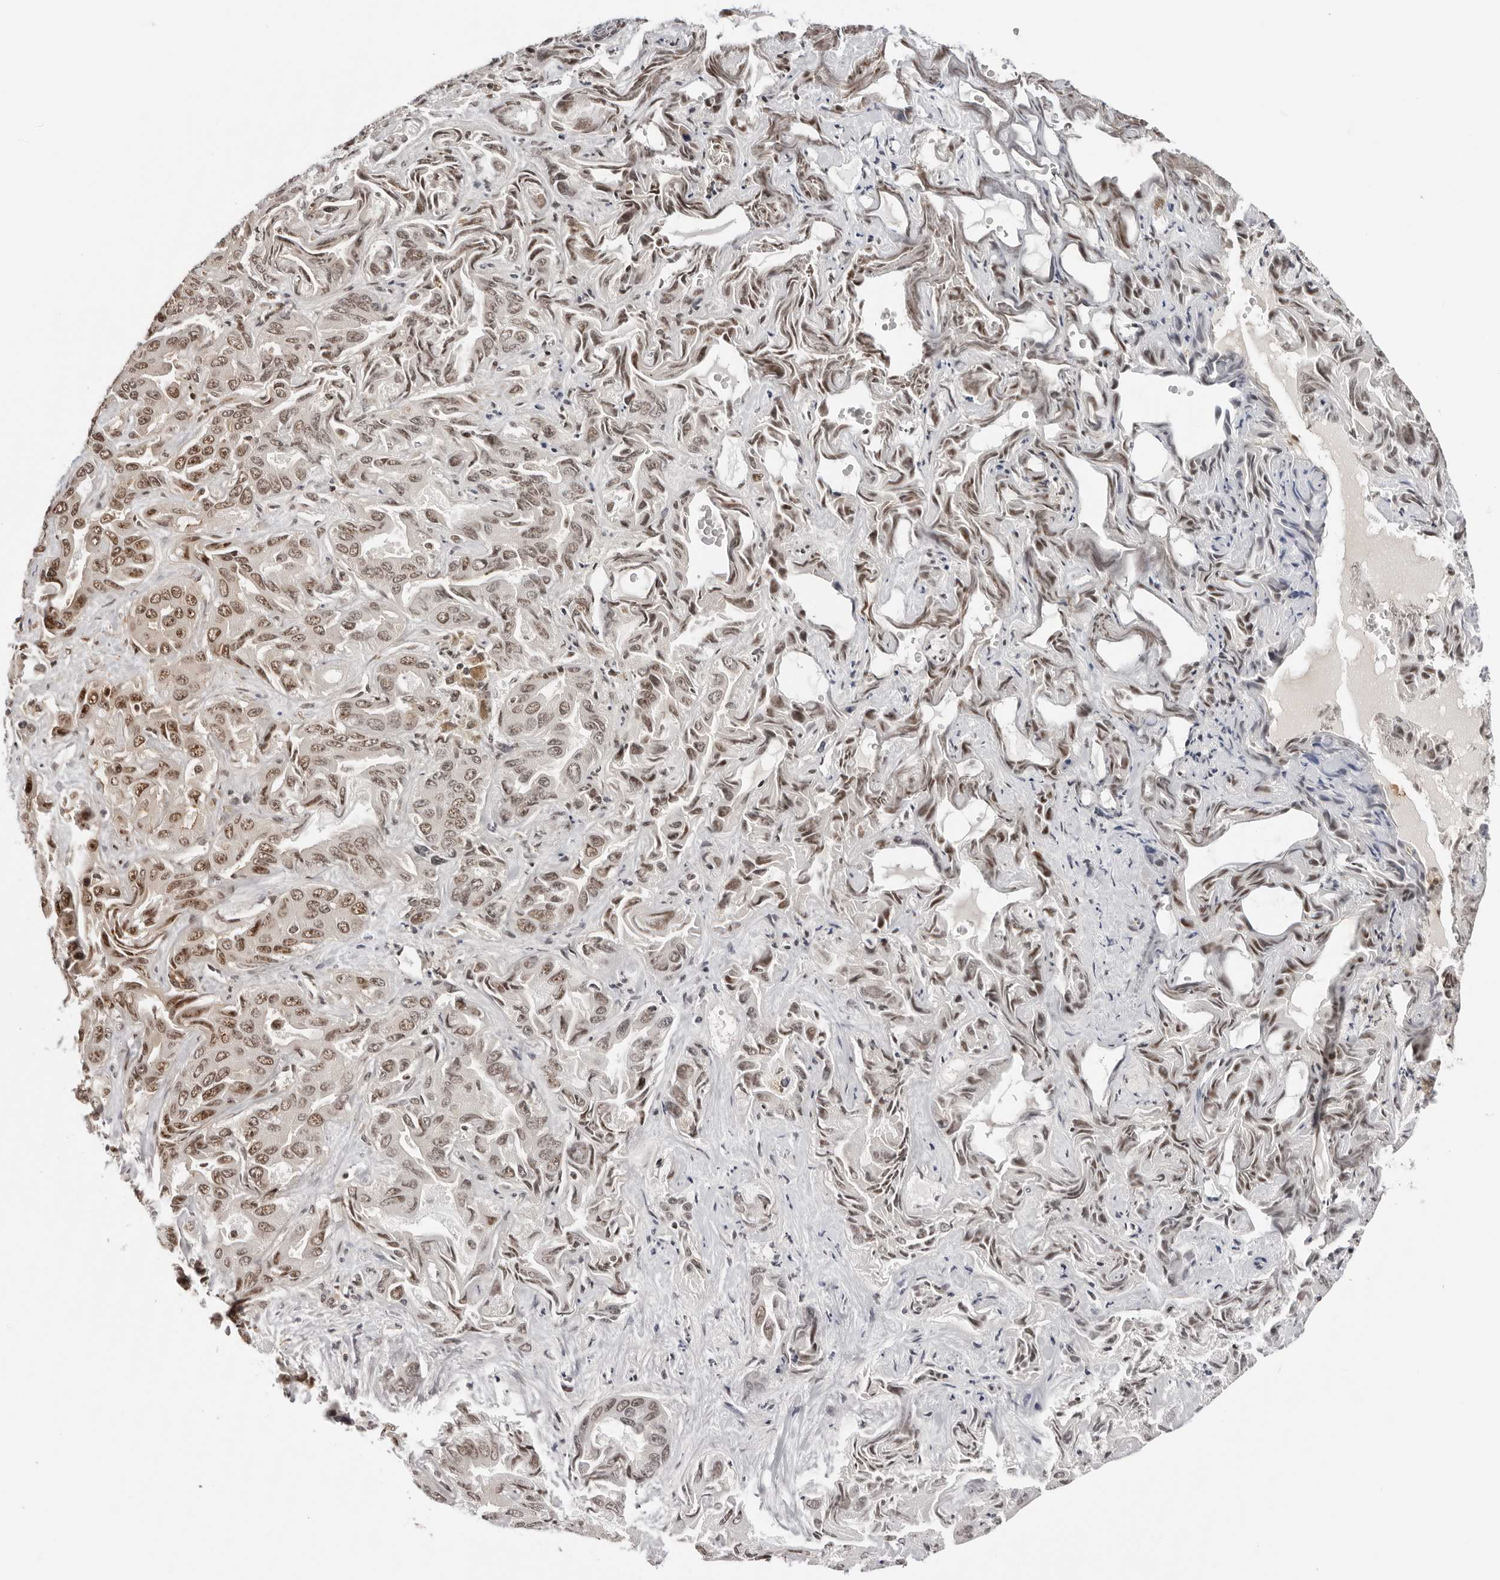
{"staining": {"intensity": "moderate", "quantity": ">75%", "location": "nuclear"}, "tissue": "liver cancer", "cell_type": "Tumor cells", "image_type": "cancer", "snomed": [{"axis": "morphology", "description": "Cholangiocarcinoma"}, {"axis": "topography", "description": "Liver"}], "caption": "Protein staining by immunohistochemistry reveals moderate nuclear staining in approximately >75% of tumor cells in cholangiocarcinoma (liver). The staining is performed using DAB (3,3'-diaminobenzidine) brown chromogen to label protein expression. The nuclei are counter-stained blue using hematoxylin.", "gene": "SDE2", "patient": {"sex": "female", "age": 52}}